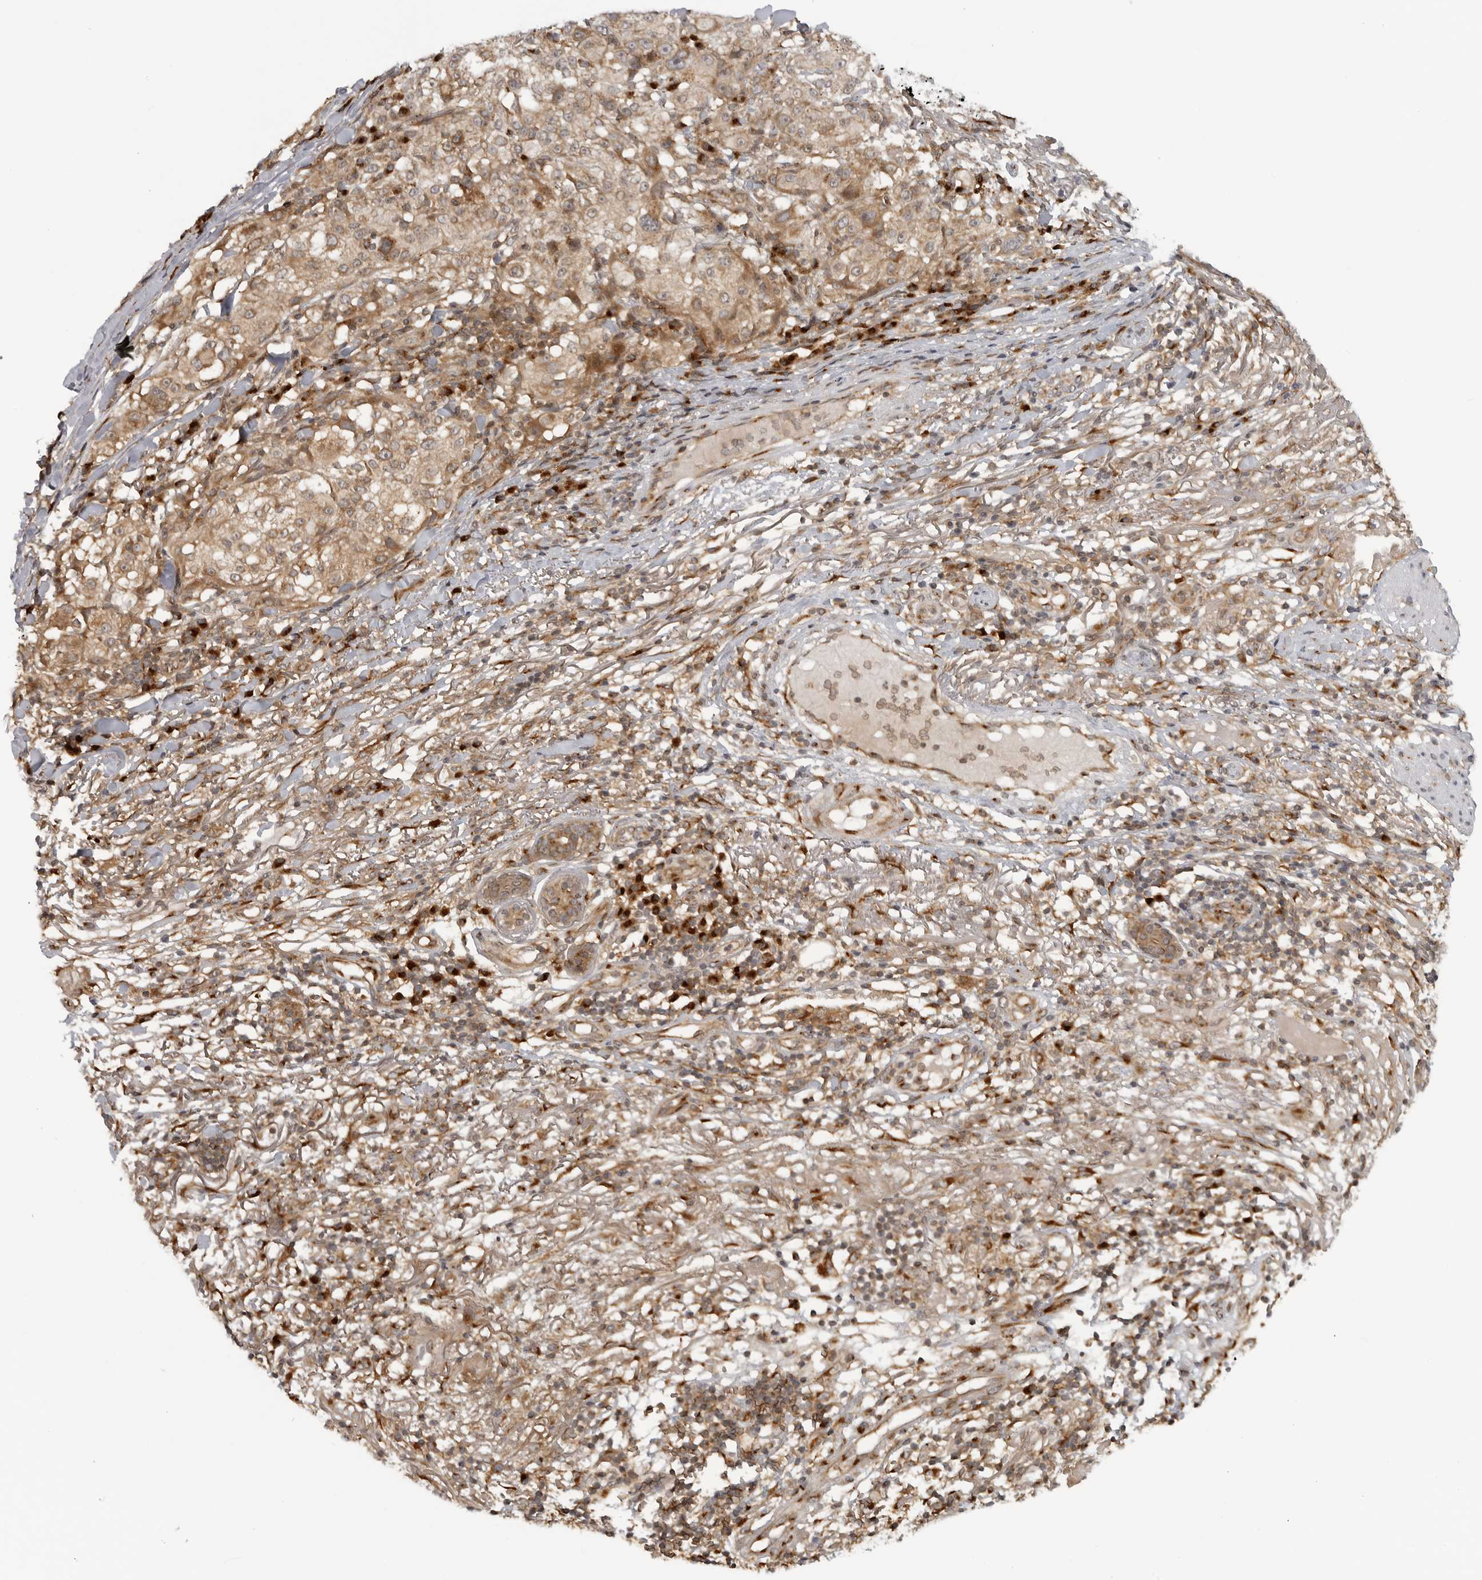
{"staining": {"intensity": "moderate", "quantity": ">75%", "location": "cytoplasmic/membranous"}, "tissue": "melanoma", "cell_type": "Tumor cells", "image_type": "cancer", "snomed": [{"axis": "morphology", "description": "Necrosis, NOS"}, {"axis": "morphology", "description": "Malignant melanoma, NOS"}, {"axis": "topography", "description": "Skin"}], "caption": "IHC of human malignant melanoma demonstrates medium levels of moderate cytoplasmic/membranous positivity in approximately >75% of tumor cells. The staining was performed using DAB to visualize the protein expression in brown, while the nuclei were stained in blue with hematoxylin (Magnification: 20x).", "gene": "COPA", "patient": {"sex": "female", "age": 87}}